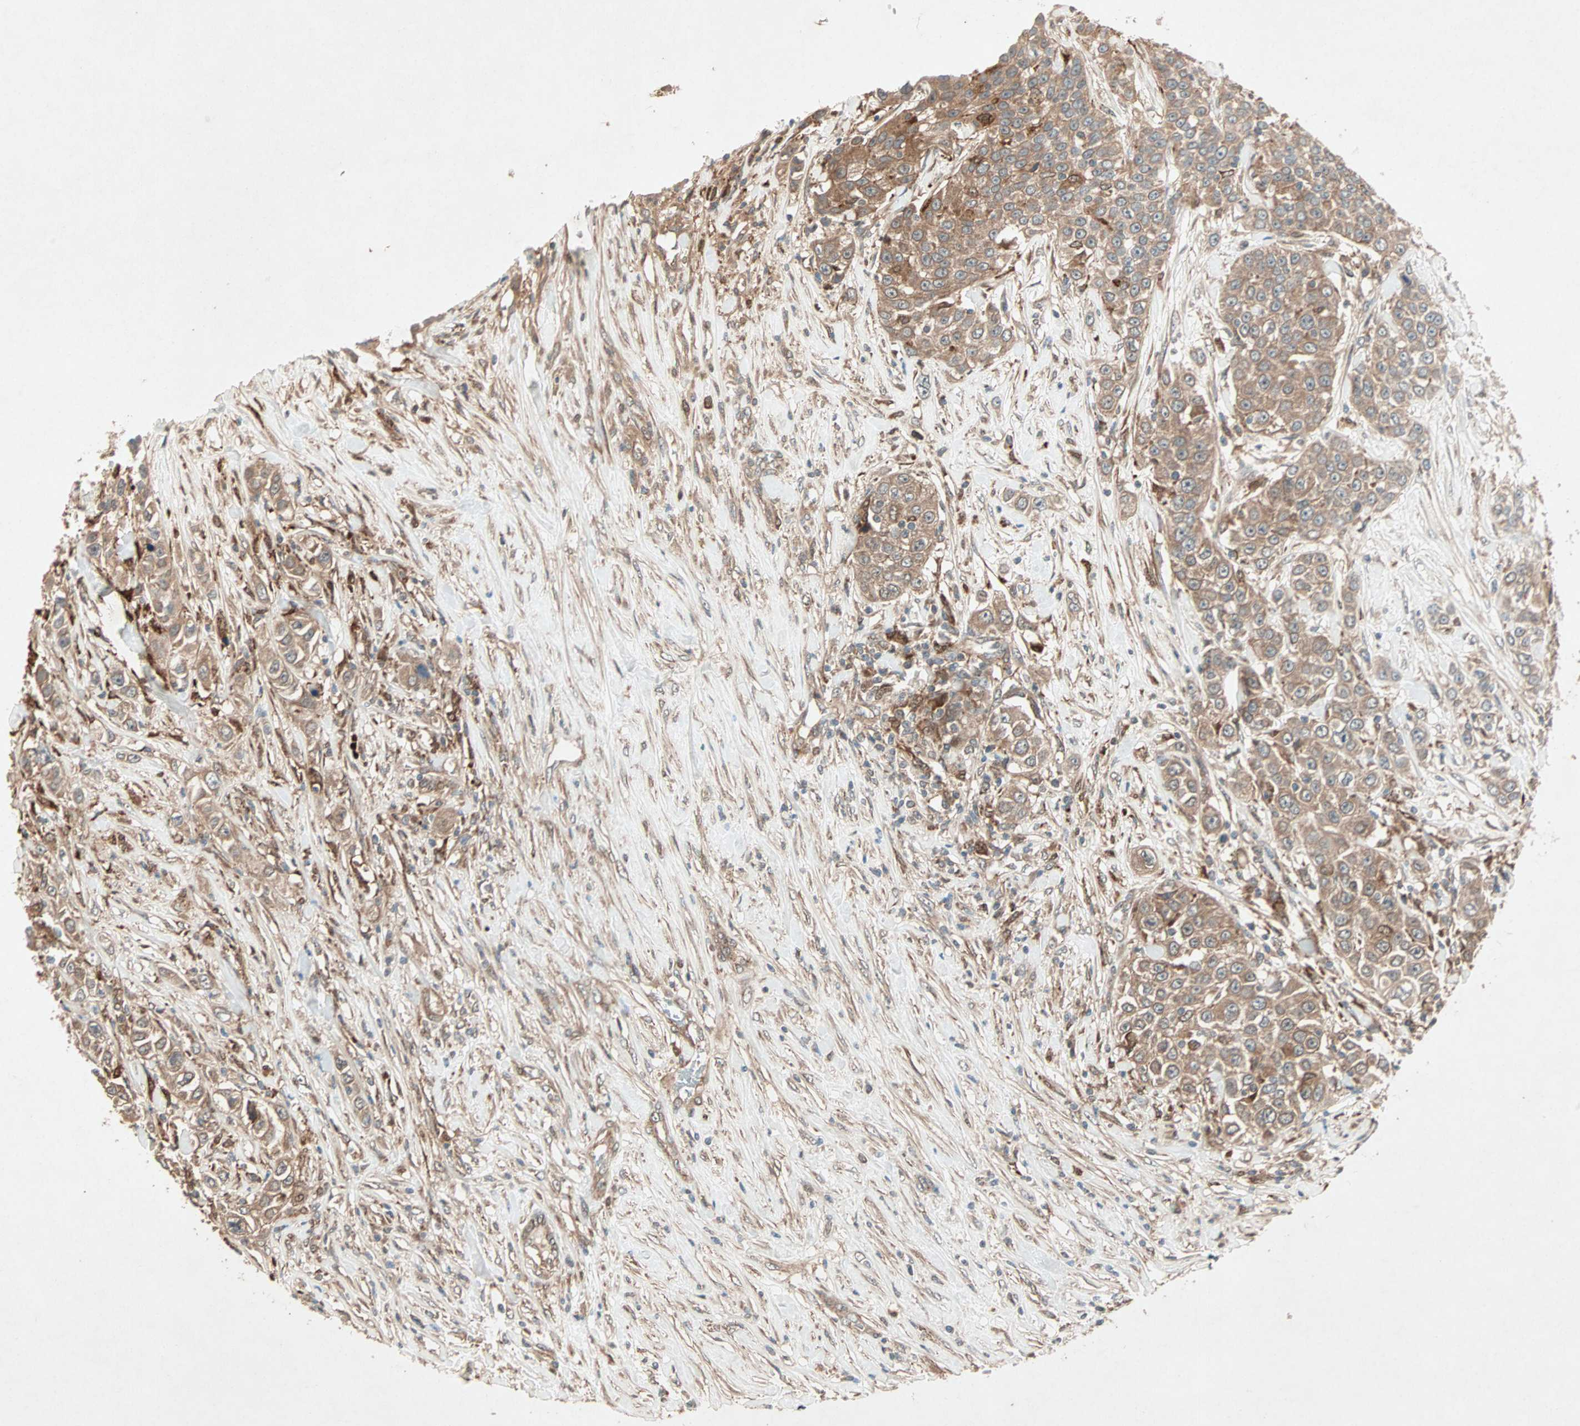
{"staining": {"intensity": "moderate", "quantity": ">75%", "location": "cytoplasmic/membranous"}, "tissue": "urothelial cancer", "cell_type": "Tumor cells", "image_type": "cancer", "snomed": [{"axis": "morphology", "description": "Urothelial carcinoma, High grade"}, {"axis": "topography", "description": "Urinary bladder"}], "caption": "The micrograph exhibits a brown stain indicating the presence of a protein in the cytoplasmic/membranous of tumor cells in urothelial carcinoma (high-grade).", "gene": "SDSL", "patient": {"sex": "female", "age": 80}}